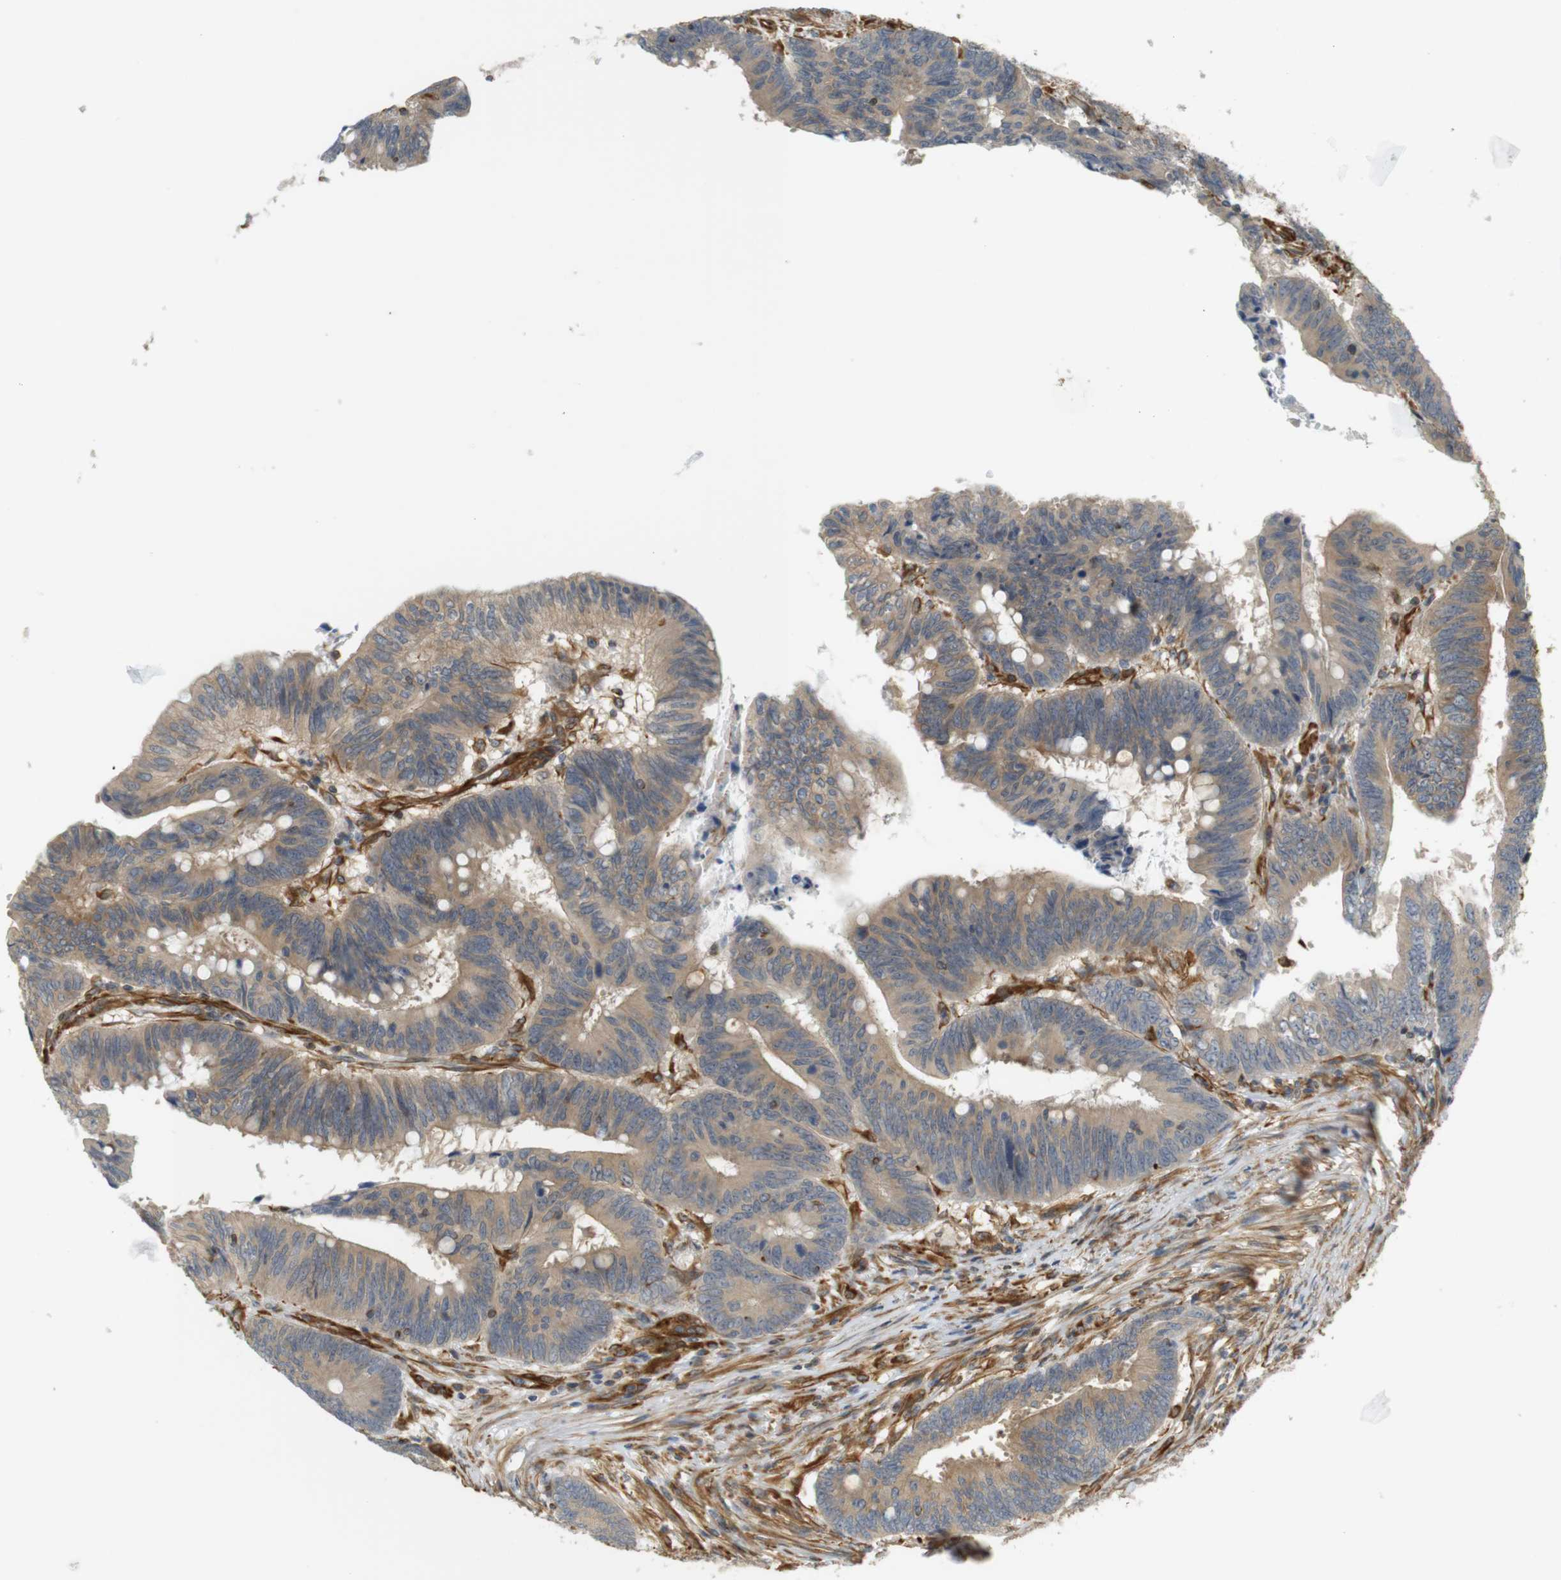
{"staining": {"intensity": "weak", "quantity": ">75%", "location": "cytoplasmic/membranous"}, "tissue": "colorectal cancer", "cell_type": "Tumor cells", "image_type": "cancer", "snomed": [{"axis": "morphology", "description": "Adenocarcinoma, NOS"}, {"axis": "topography", "description": "Colon"}], "caption": "Colorectal cancer (adenocarcinoma) stained for a protein shows weak cytoplasmic/membranous positivity in tumor cells.", "gene": "CYTH3", "patient": {"sex": "male", "age": 45}}